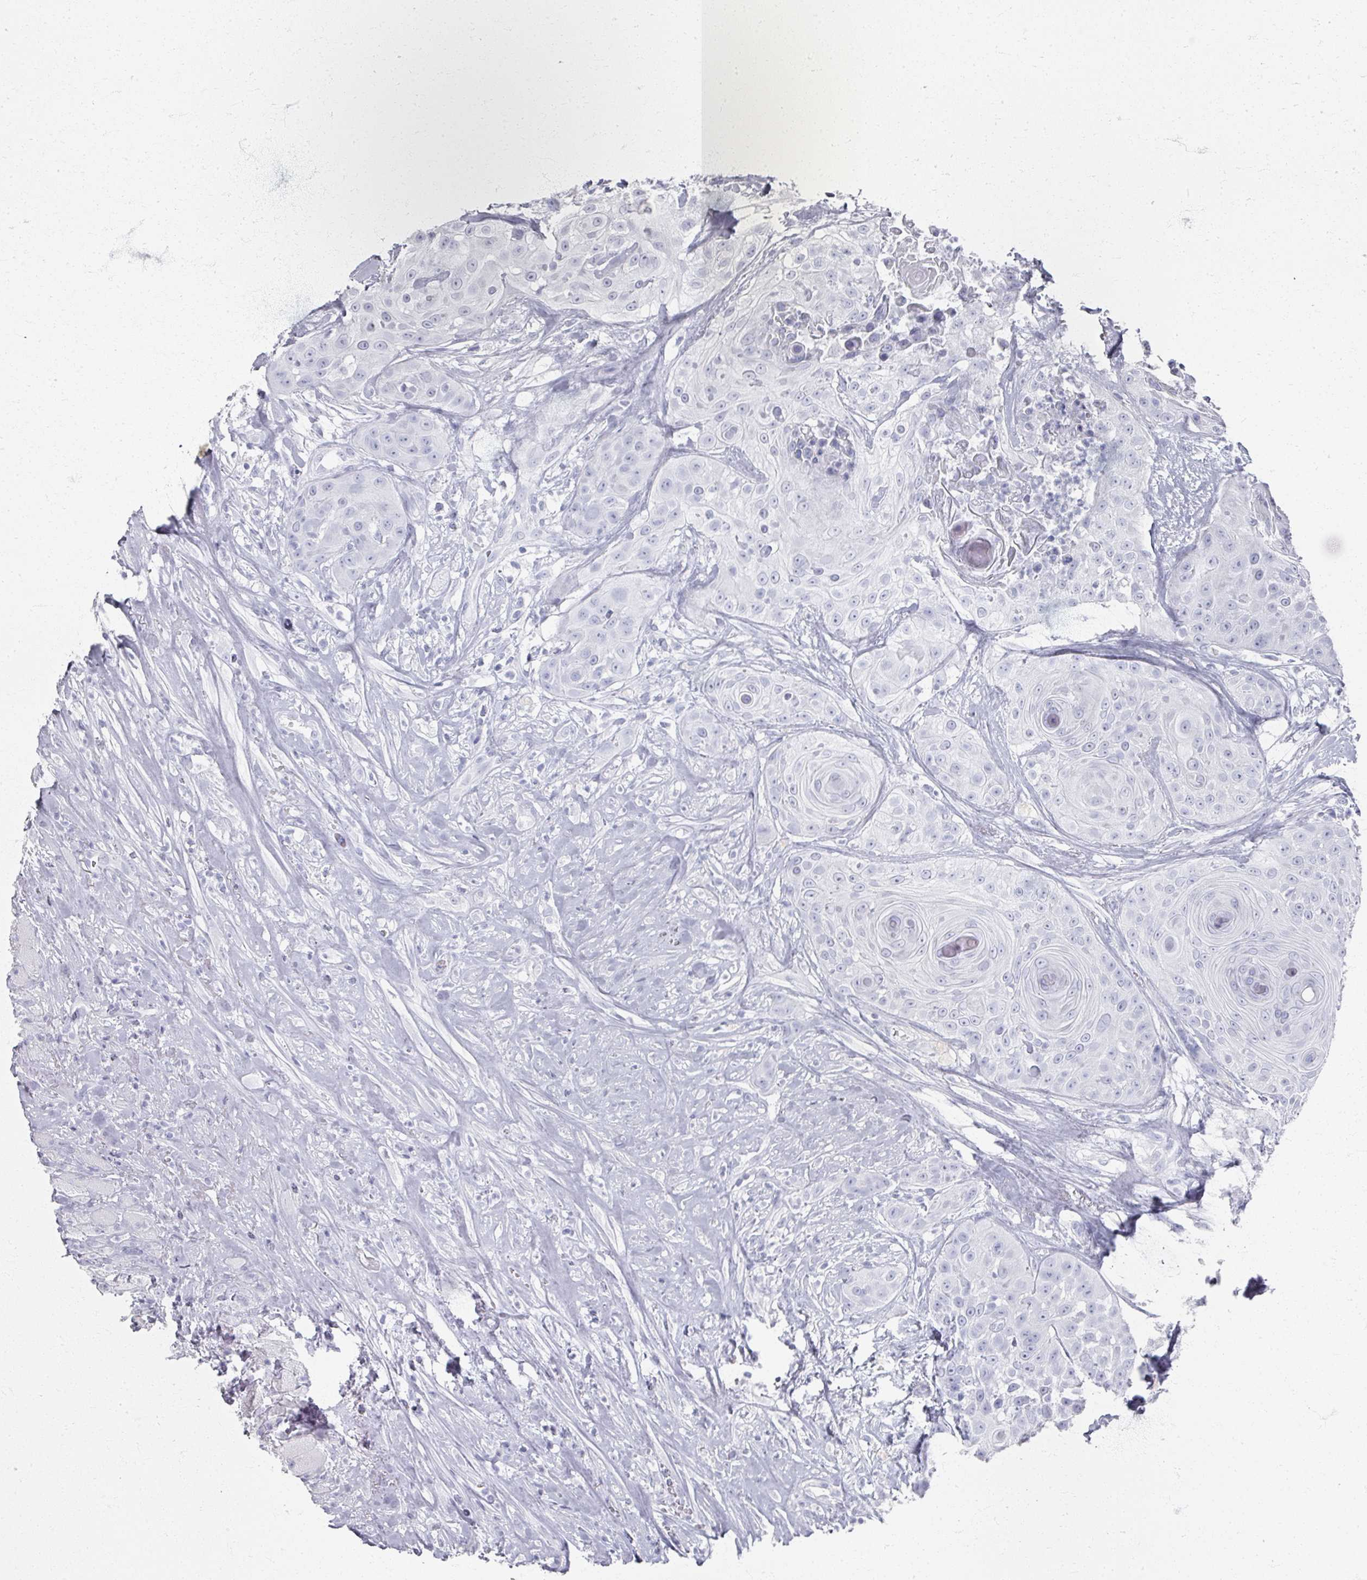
{"staining": {"intensity": "negative", "quantity": "none", "location": "none"}, "tissue": "head and neck cancer", "cell_type": "Tumor cells", "image_type": "cancer", "snomed": [{"axis": "morphology", "description": "Squamous cell carcinoma, NOS"}, {"axis": "topography", "description": "Head-Neck"}], "caption": "The immunohistochemistry (IHC) histopathology image has no significant positivity in tumor cells of head and neck cancer (squamous cell carcinoma) tissue.", "gene": "PSKH1", "patient": {"sex": "male", "age": 83}}